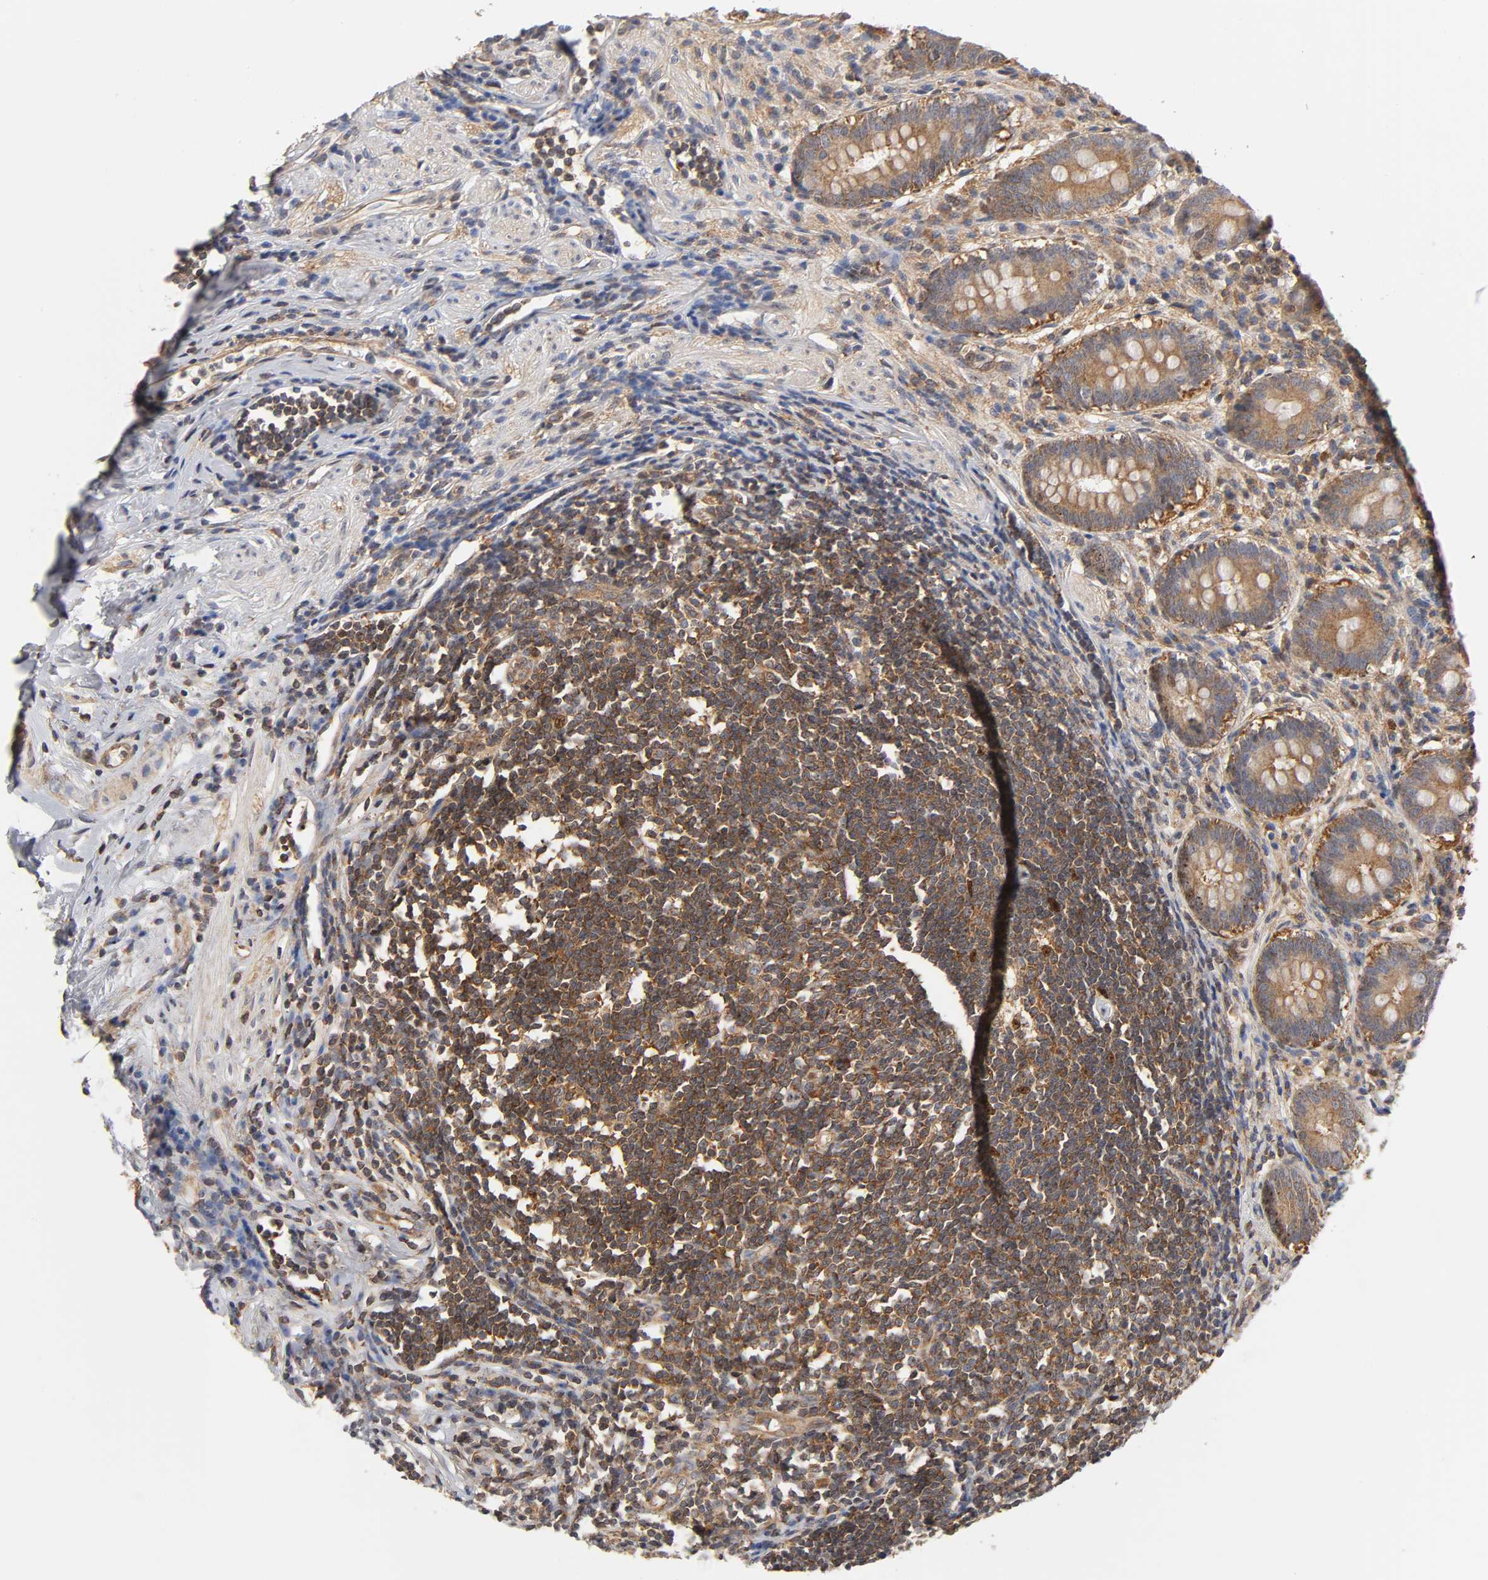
{"staining": {"intensity": "moderate", "quantity": ">75%", "location": "cytoplasmic/membranous"}, "tissue": "appendix", "cell_type": "Glandular cells", "image_type": "normal", "snomed": [{"axis": "morphology", "description": "Normal tissue, NOS"}, {"axis": "topography", "description": "Appendix"}], "caption": "Immunohistochemical staining of normal human appendix demonstrates moderate cytoplasmic/membranous protein expression in about >75% of glandular cells. (DAB (3,3'-diaminobenzidine) IHC with brightfield microscopy, high magnification).", "gene": "PAFAH1B1", "patient": {"sex": "female", "age": 50}}